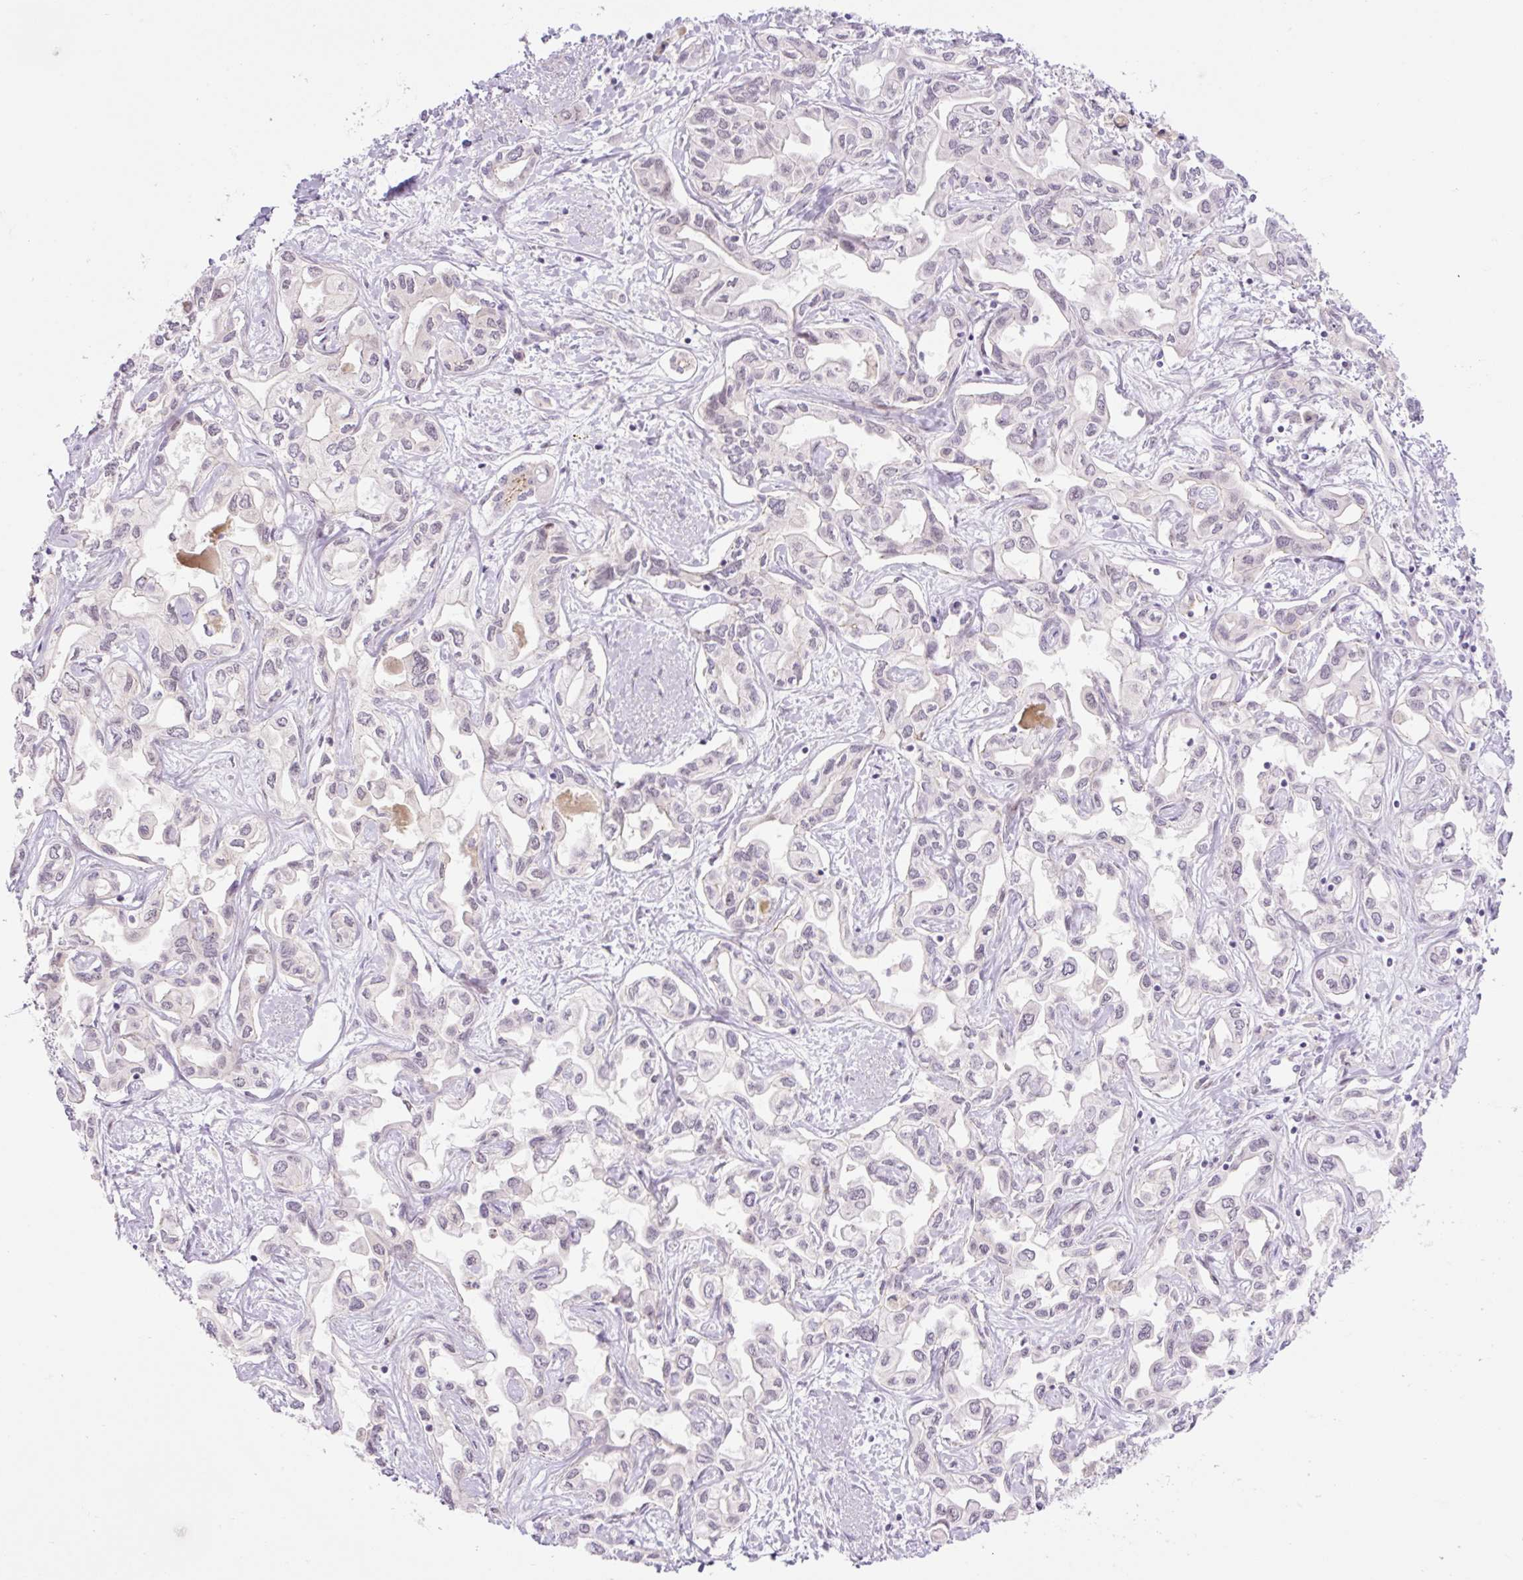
{"staining": {"intensity": "negative", "quantity": "none", "location": "none"}, "tissue": "liver cancer", "cell_type": "Tumor cells", "image_type": "cancer", "snomed": [{"axis": "morphology", "description": "Cholangiocarcinoma"}, {"axis": "topography", "description": "Liver"}], "caption": "Liver cholangiocarcinoma was stained to show a protein in brown. There is no significant expression in tumor cells.", "gene": "ICE1", "patient": {"sex": "female", "age": 64}}